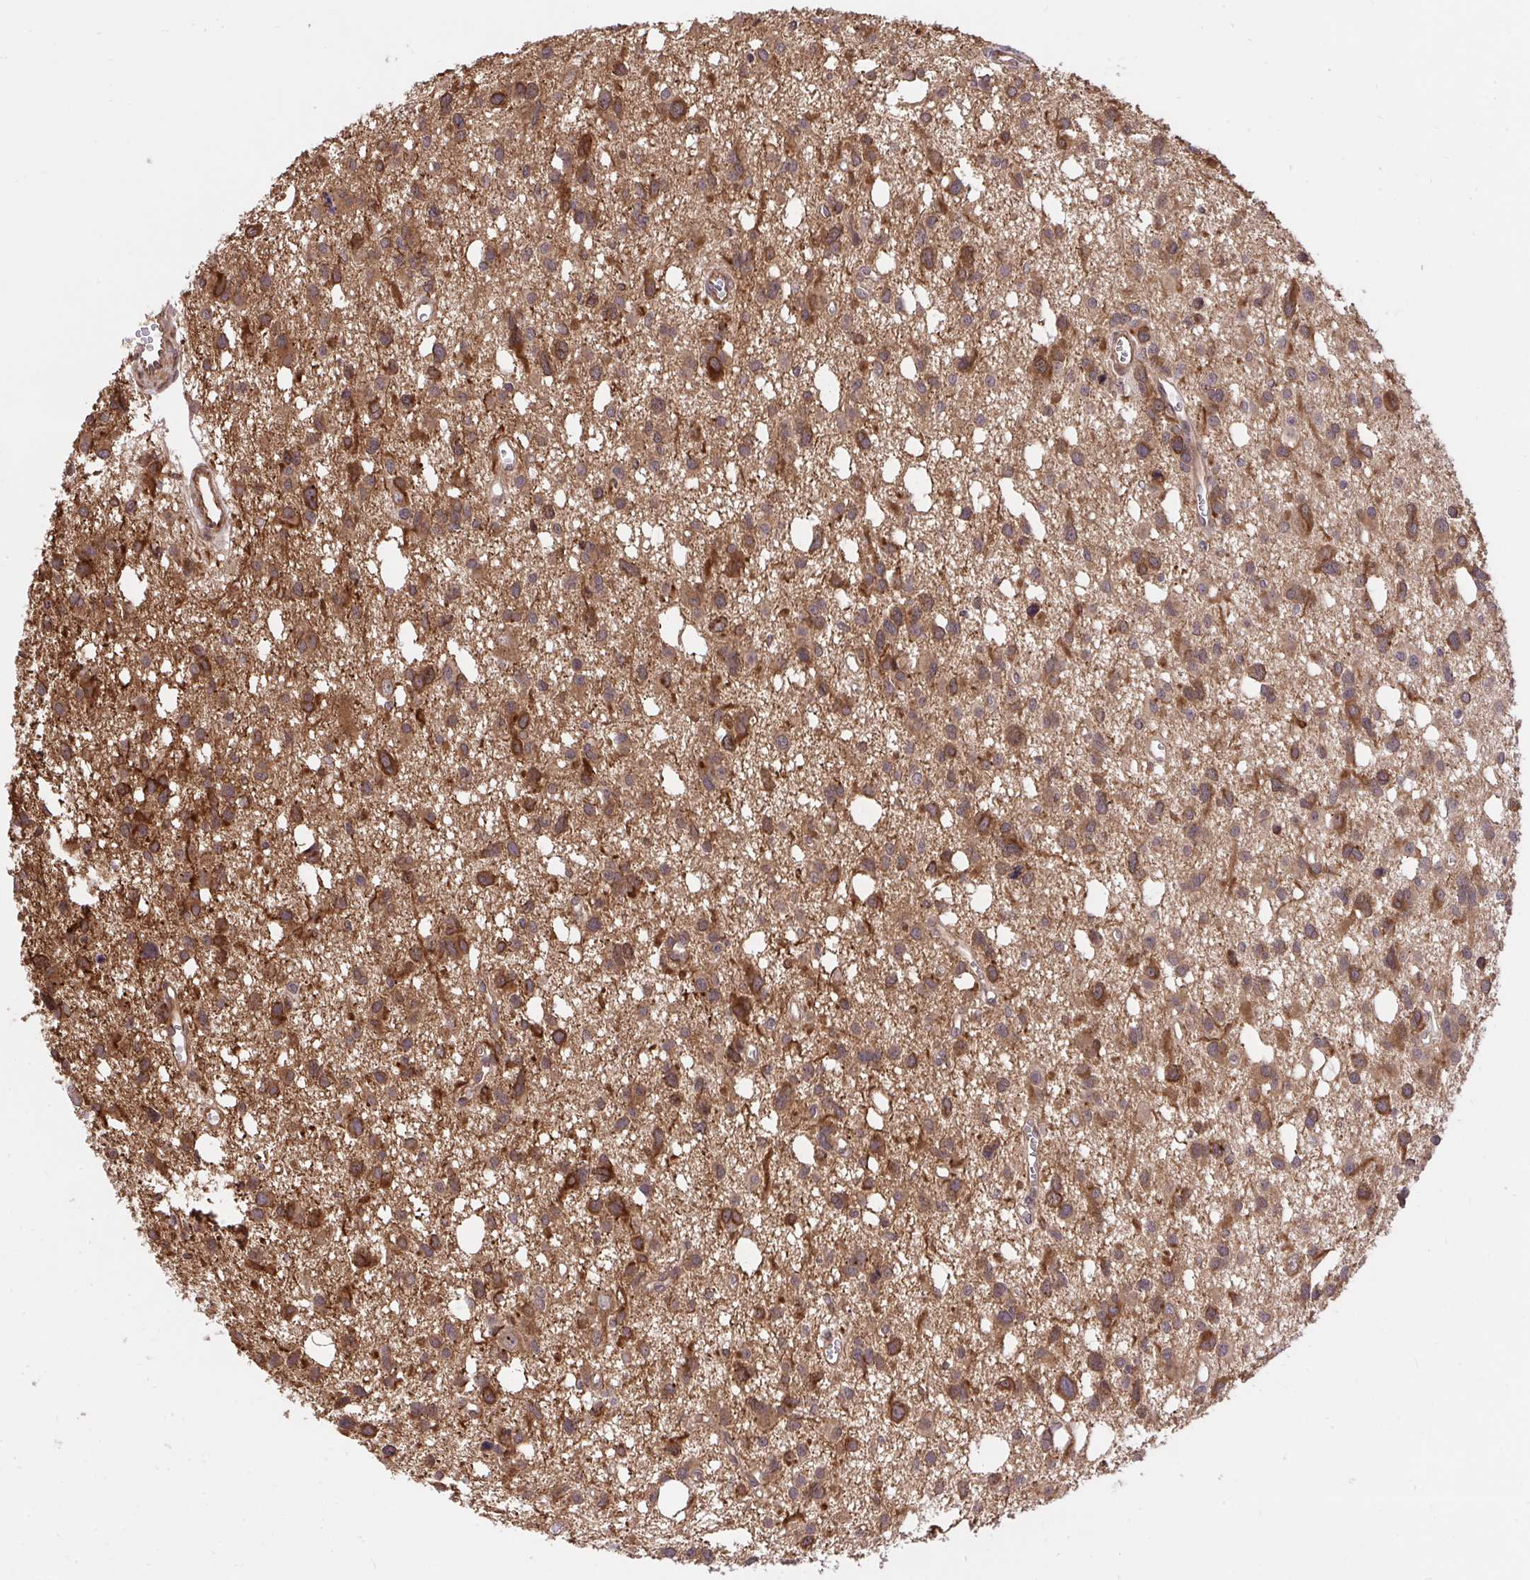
{"staining": {"intensity": "moderate", "quantity": ">75%", "location": "cytoplasmic/membranous"}, "tissue": "glioma", "cell_type": "Tumor cells", "image_type": "cancer", "snomed": [{"axis": "morphology", "description": "Glioma, malignant, High grade"}, {"axis": "topography", "description": "Brain"}], "caption": "Immunohistochemistry image of human malignant high-grade glioma stained for a protein (brown), which exhibits medium levels of moderate cytoplasmic/membranous staining in approximately >75% of tumor cells.", "gene": "ERI1", "patient": {"sex": "male", "age": 23}}